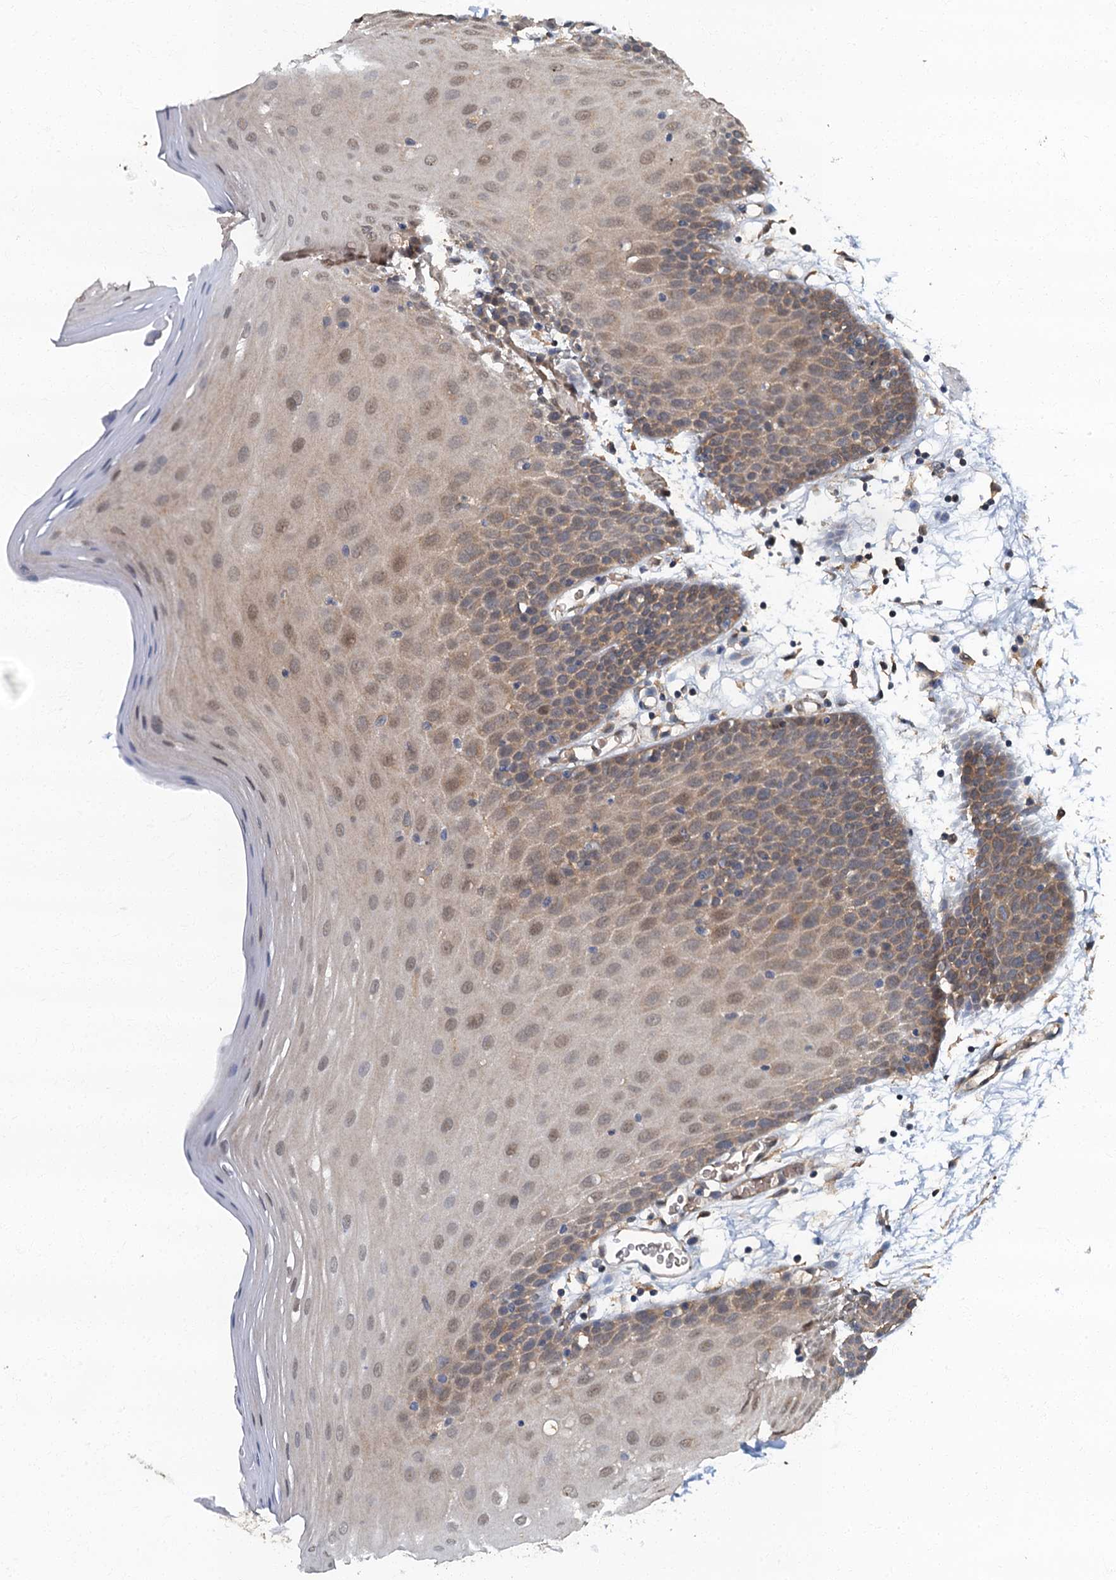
{"staining": {"intensity": "weak", "quantity": "25%-75%", "location": "cytoplasmic/membranous,nuclear"}, "tissue": "oral mucosa", "cell_type": "Squamous epithelial cells", "image_type": "normal", "snomed": [{"axis": "morphology", "description": "Normal tissue, NOS"}, {"axis": "topography", "description": "Skeletal muscle"}, {"axis": "topography", "description": "Oral tissue"}, {"axis": "topography", "description": "Salivary gland"}, {"axis": "topography", "description": "Peripheral nerve tissue"}], "caption": "Oral mucosa stained for a protein (brown) exhibits weak cytoplasmic/membranous,nuclear positive expression in about 25%-75% of squamous epithelial cells.", "gene": "TBCK", "patient": {"sex": "male", "age": 54}}